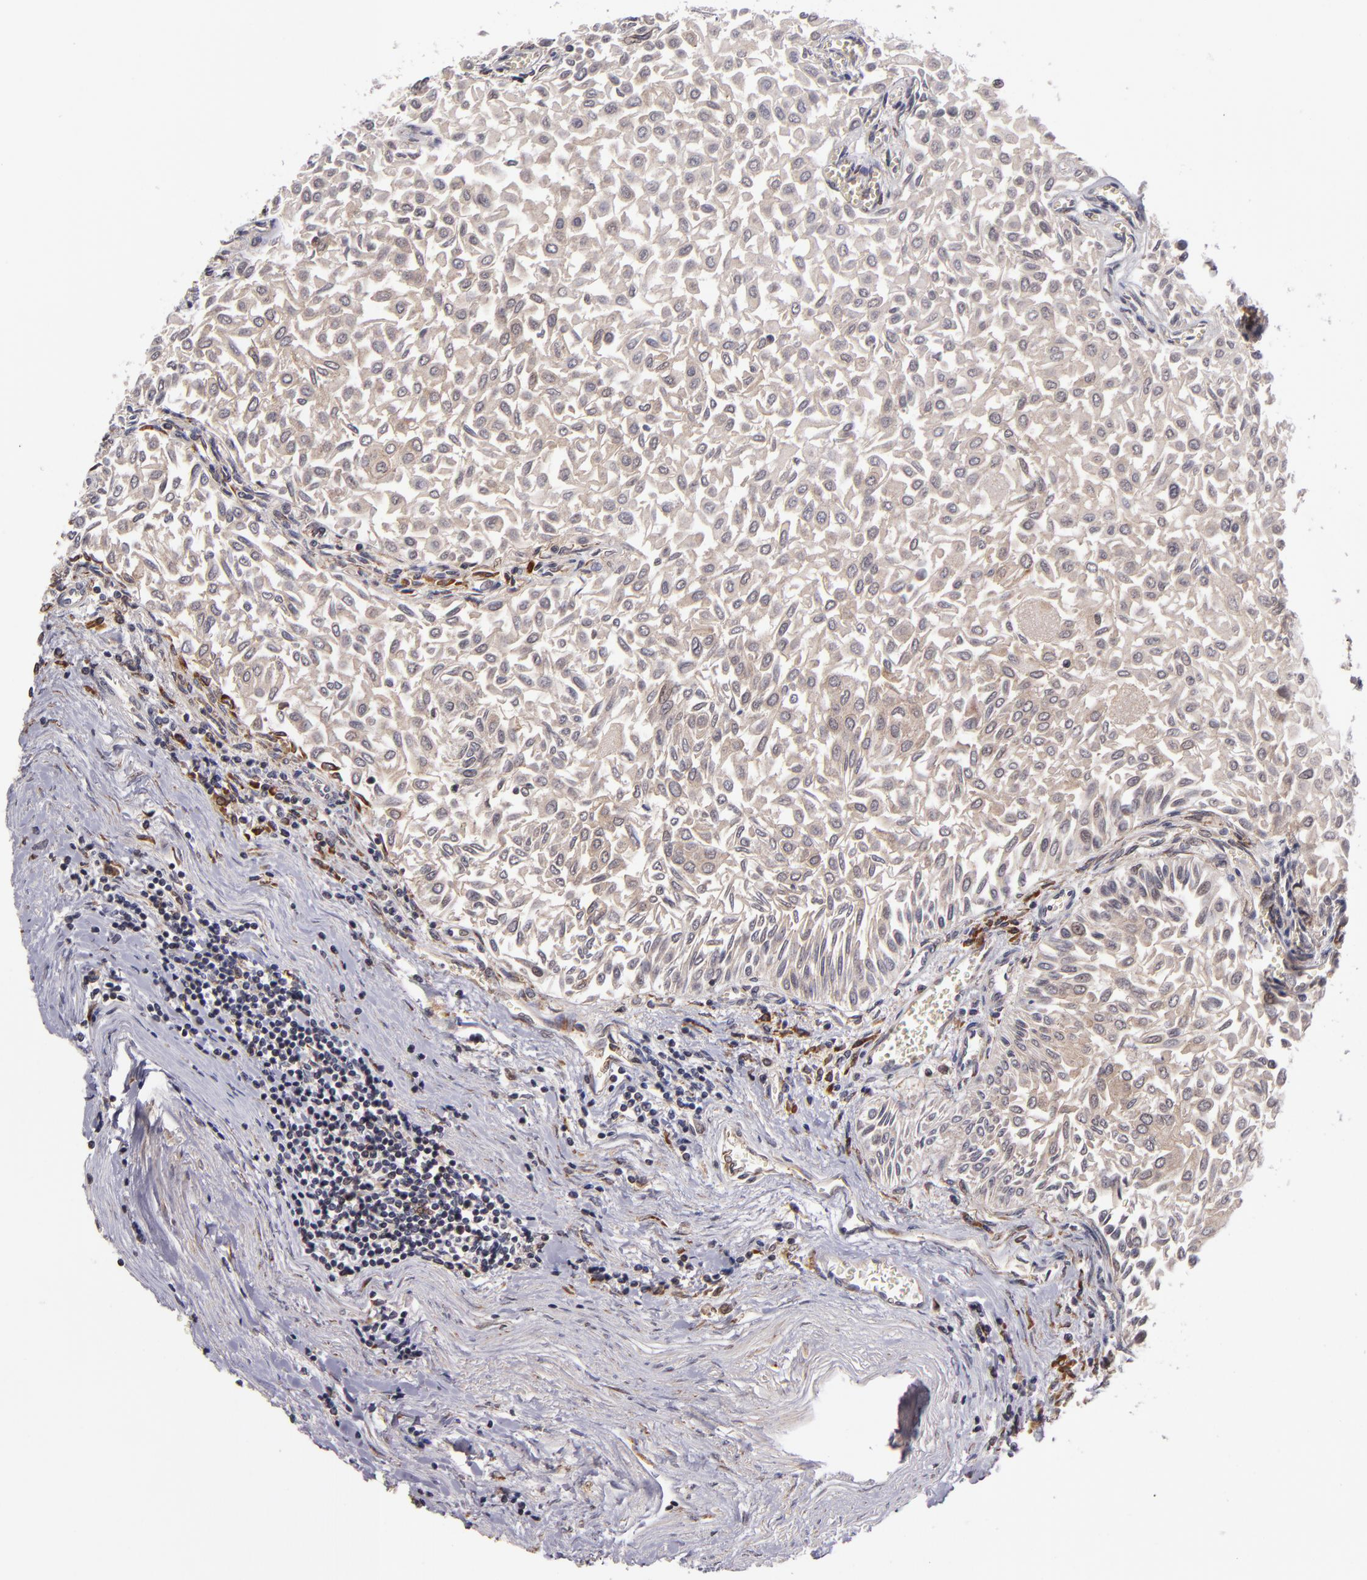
{"staining": {"intensity": "weak", "quantity": ">75%", "location": "cytoplasmic/membranous"}, "tissue": "urothelial cancer", "cell_type": "Tumor cells", "image_type": "cancer", "snomed": [{"axis": "morphology", "description": "Urothelial carcinoma, Low grade"}, {"axis": "topography", "description": "Urinary bladder"}], "caption": "Tumor cells reveal low levels of weak cytoplasmic/membranous positivity in about >75% of cells in human urothelial cancer. (Stains: DAB (3,3'-diaminobenzidine) in brown, nuclei in blue, Microscopy: brightfield microscopy at high magnification).", "gene": "CASP1", "patient": {"sex": "male", "age": 64}}